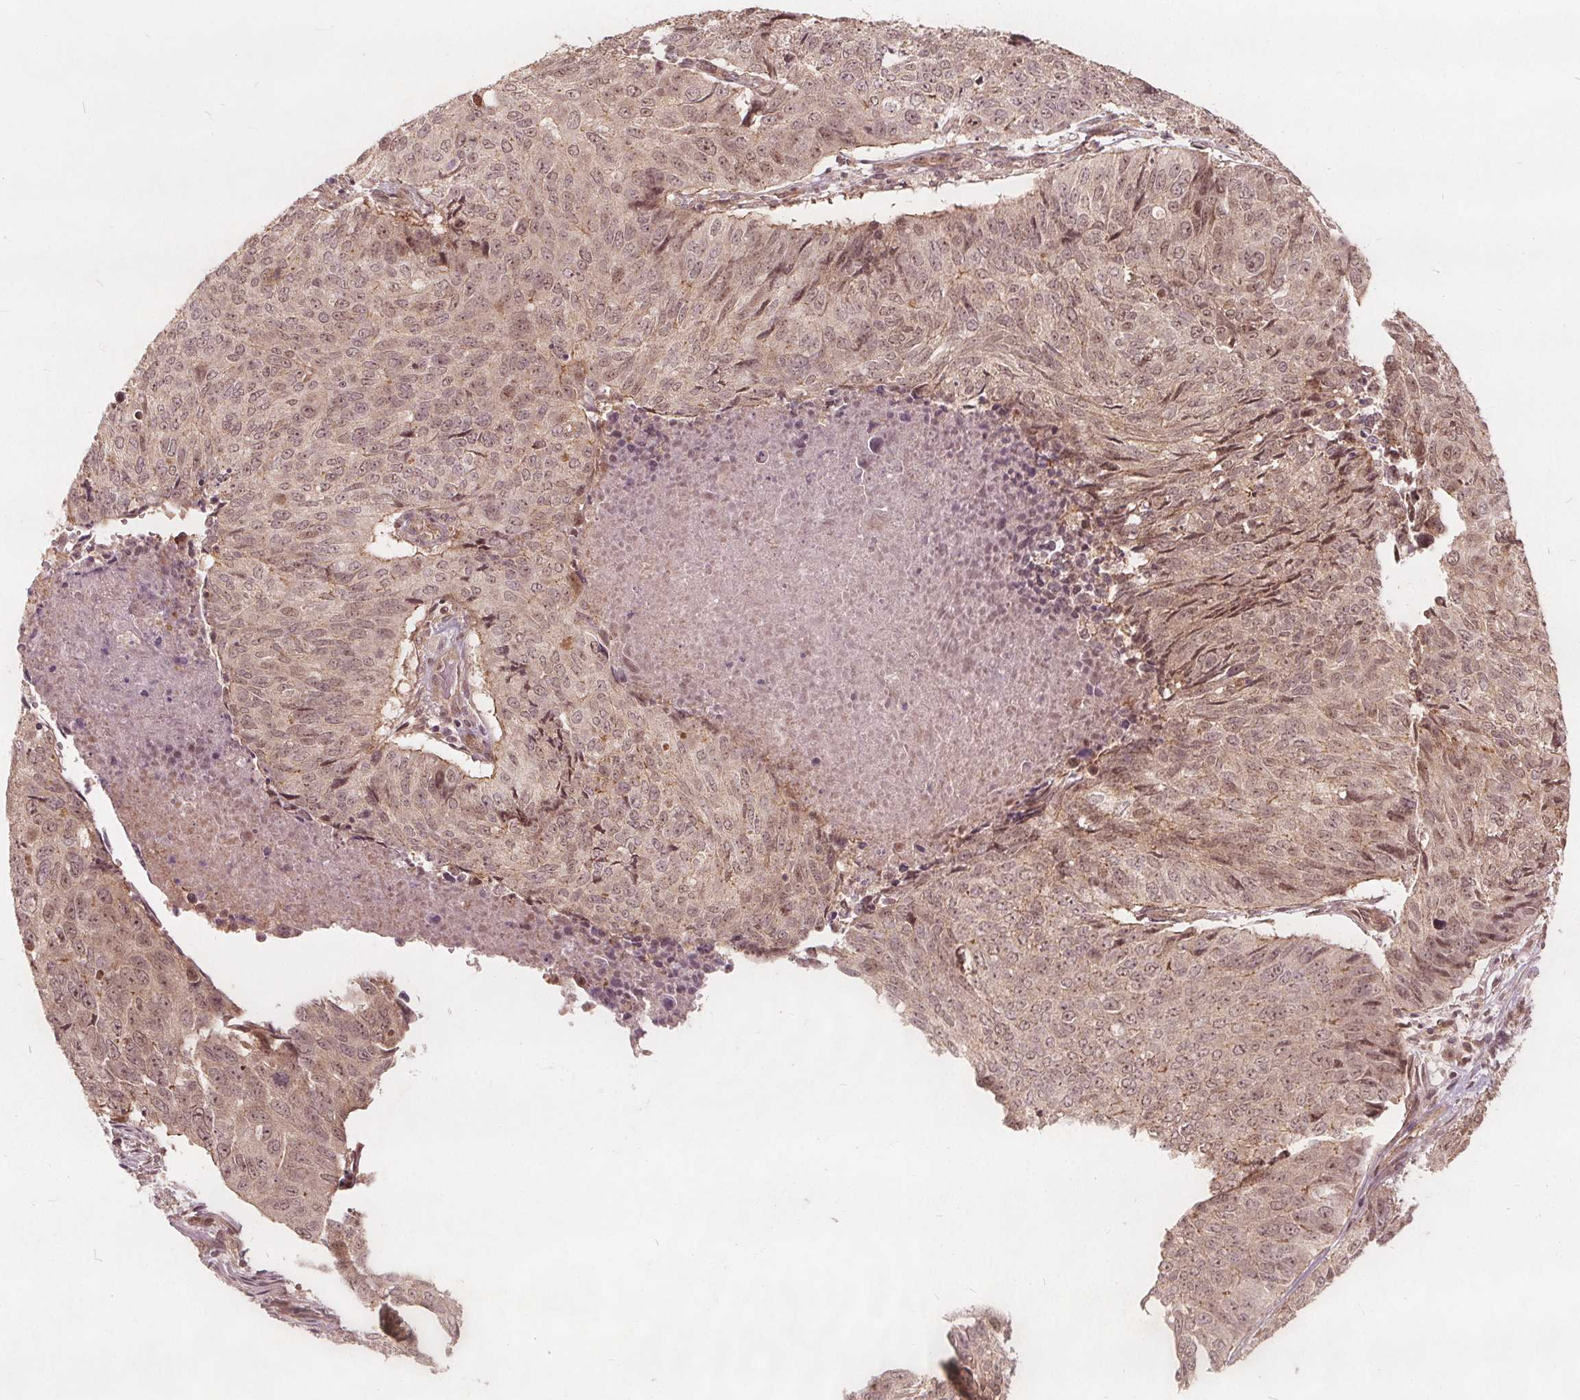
{"staining": {"intensity": "weak", "quantity": "25%-75%", "location": "nuclear"}, "tissue": "lung cancer", "cell_type": "Tumor cells", "image_type": "cancer", "snomed": [{"axis": "morphology", "description": "Normal tissue, NOS"}, {"axis": "morphology", "description": "Squamous cell carcinoma, NOS"}, {"axis": "topography", "description": "Bronchus"}, {"axis": "topography", "description": "Lung"}], "caption": "Immunohistochemistry (DAB (3,3'-diaminobenzidine)) staining of squamous cell carcinoma (lung) exhibits weak nuclear protein positivity in approximately 25%-75% of tumor cells. The protein is shown in brown color, while the nuclei are stained blue.", "gene": "PPP1CB", "patient": {"sex": "male", "age": 64}}